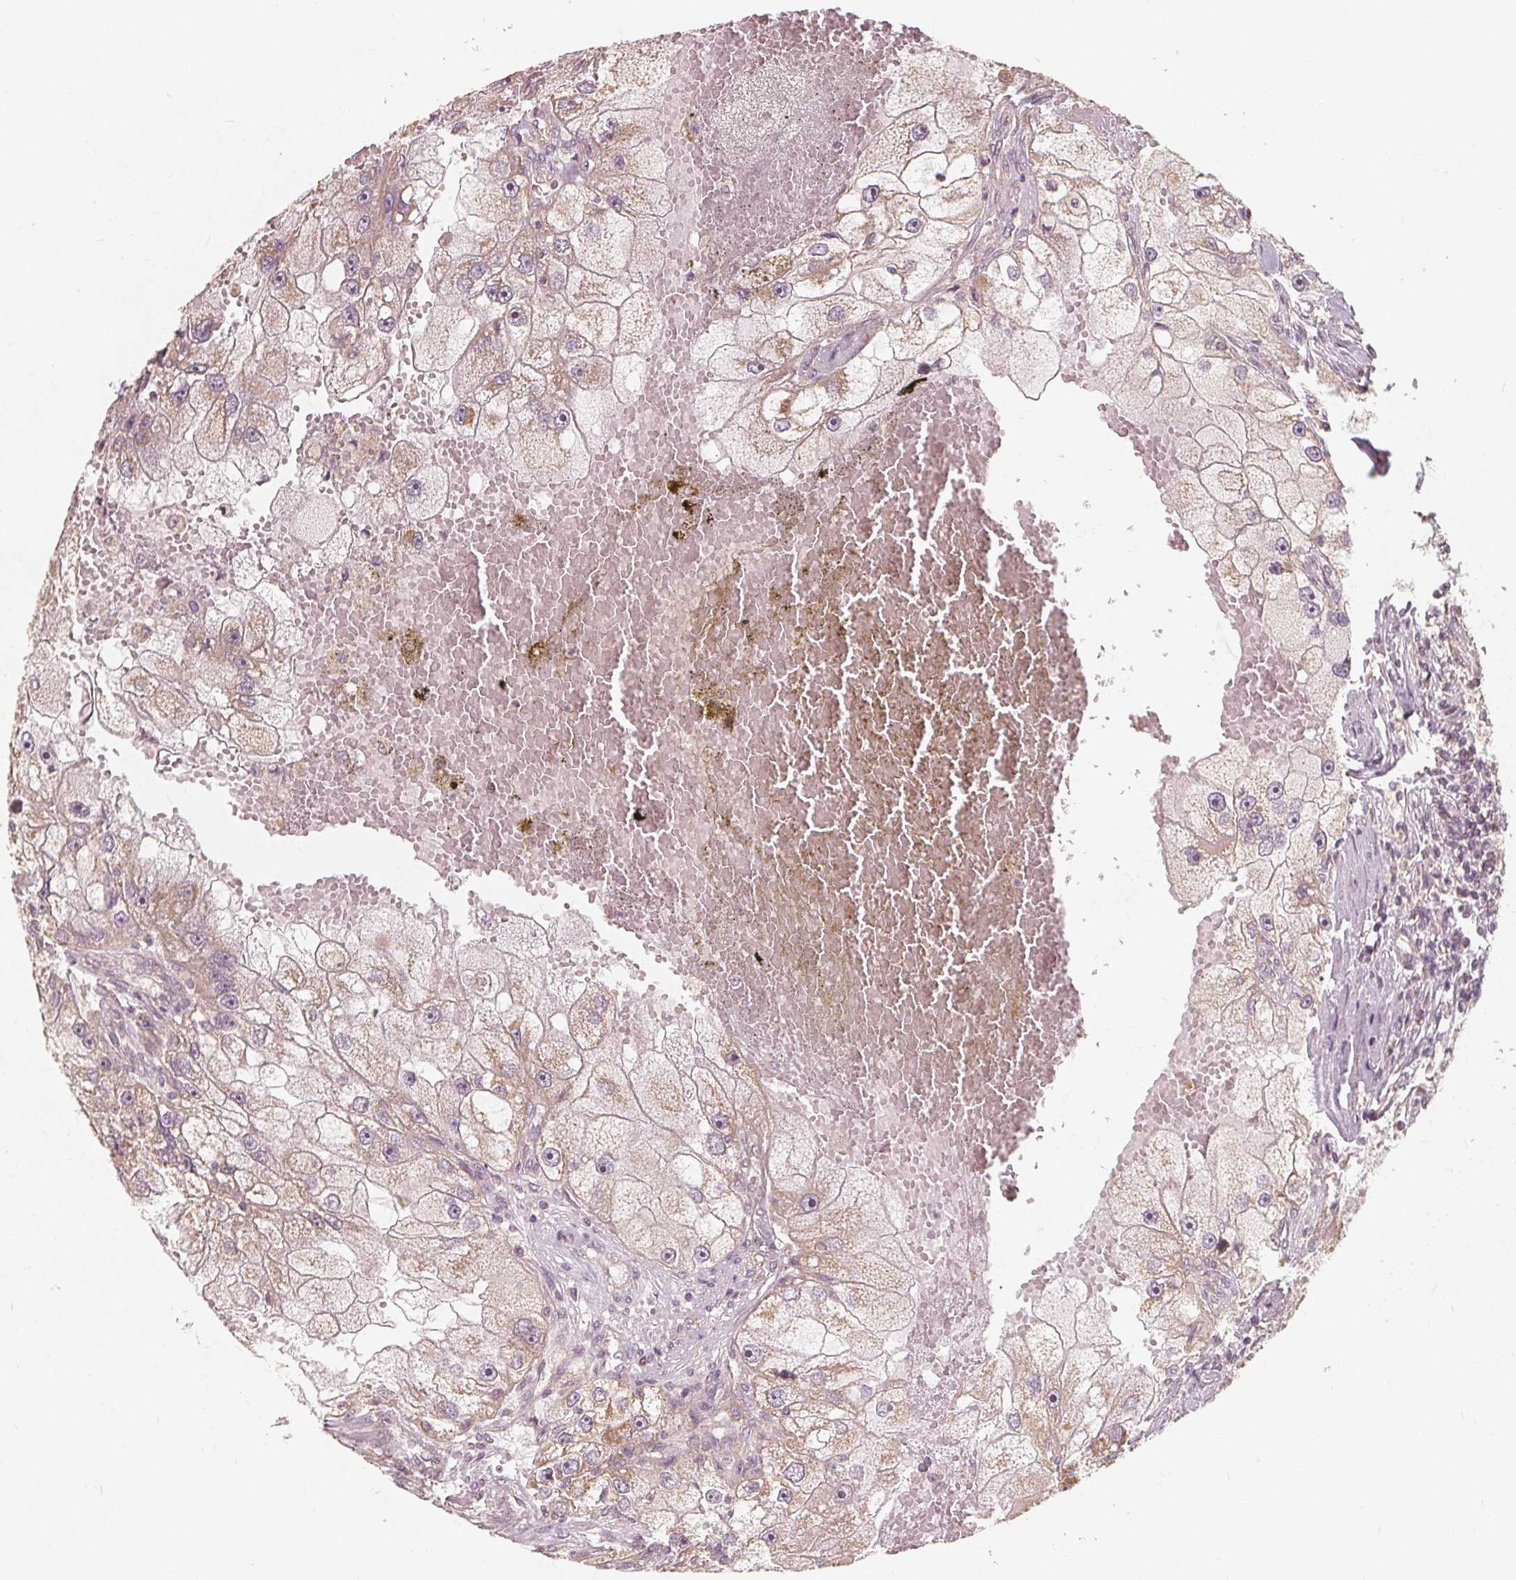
{"staining": {"intensity": "weak", "quantity": "25%-75%", "location": "cytoplasmic/membranous"}, "tissue": "renal cancer", "cell_type": "Tumor cells", "image_type": "cancer", "snomed": [{"axis": "morphology", "description": "Adenocarcinoma, NOS"}, {"axis": "topography", "description": "Kidney"}], "caption": "Immunohistochemical staining of human renal cancer (adenocarcinoma) exhibits low levels of weak cytoplasmic/membranous protein expression in about 25%-75% of tumor cells.", "gene": "PEX26", "patient": {"sex": "male", "age": 63}}